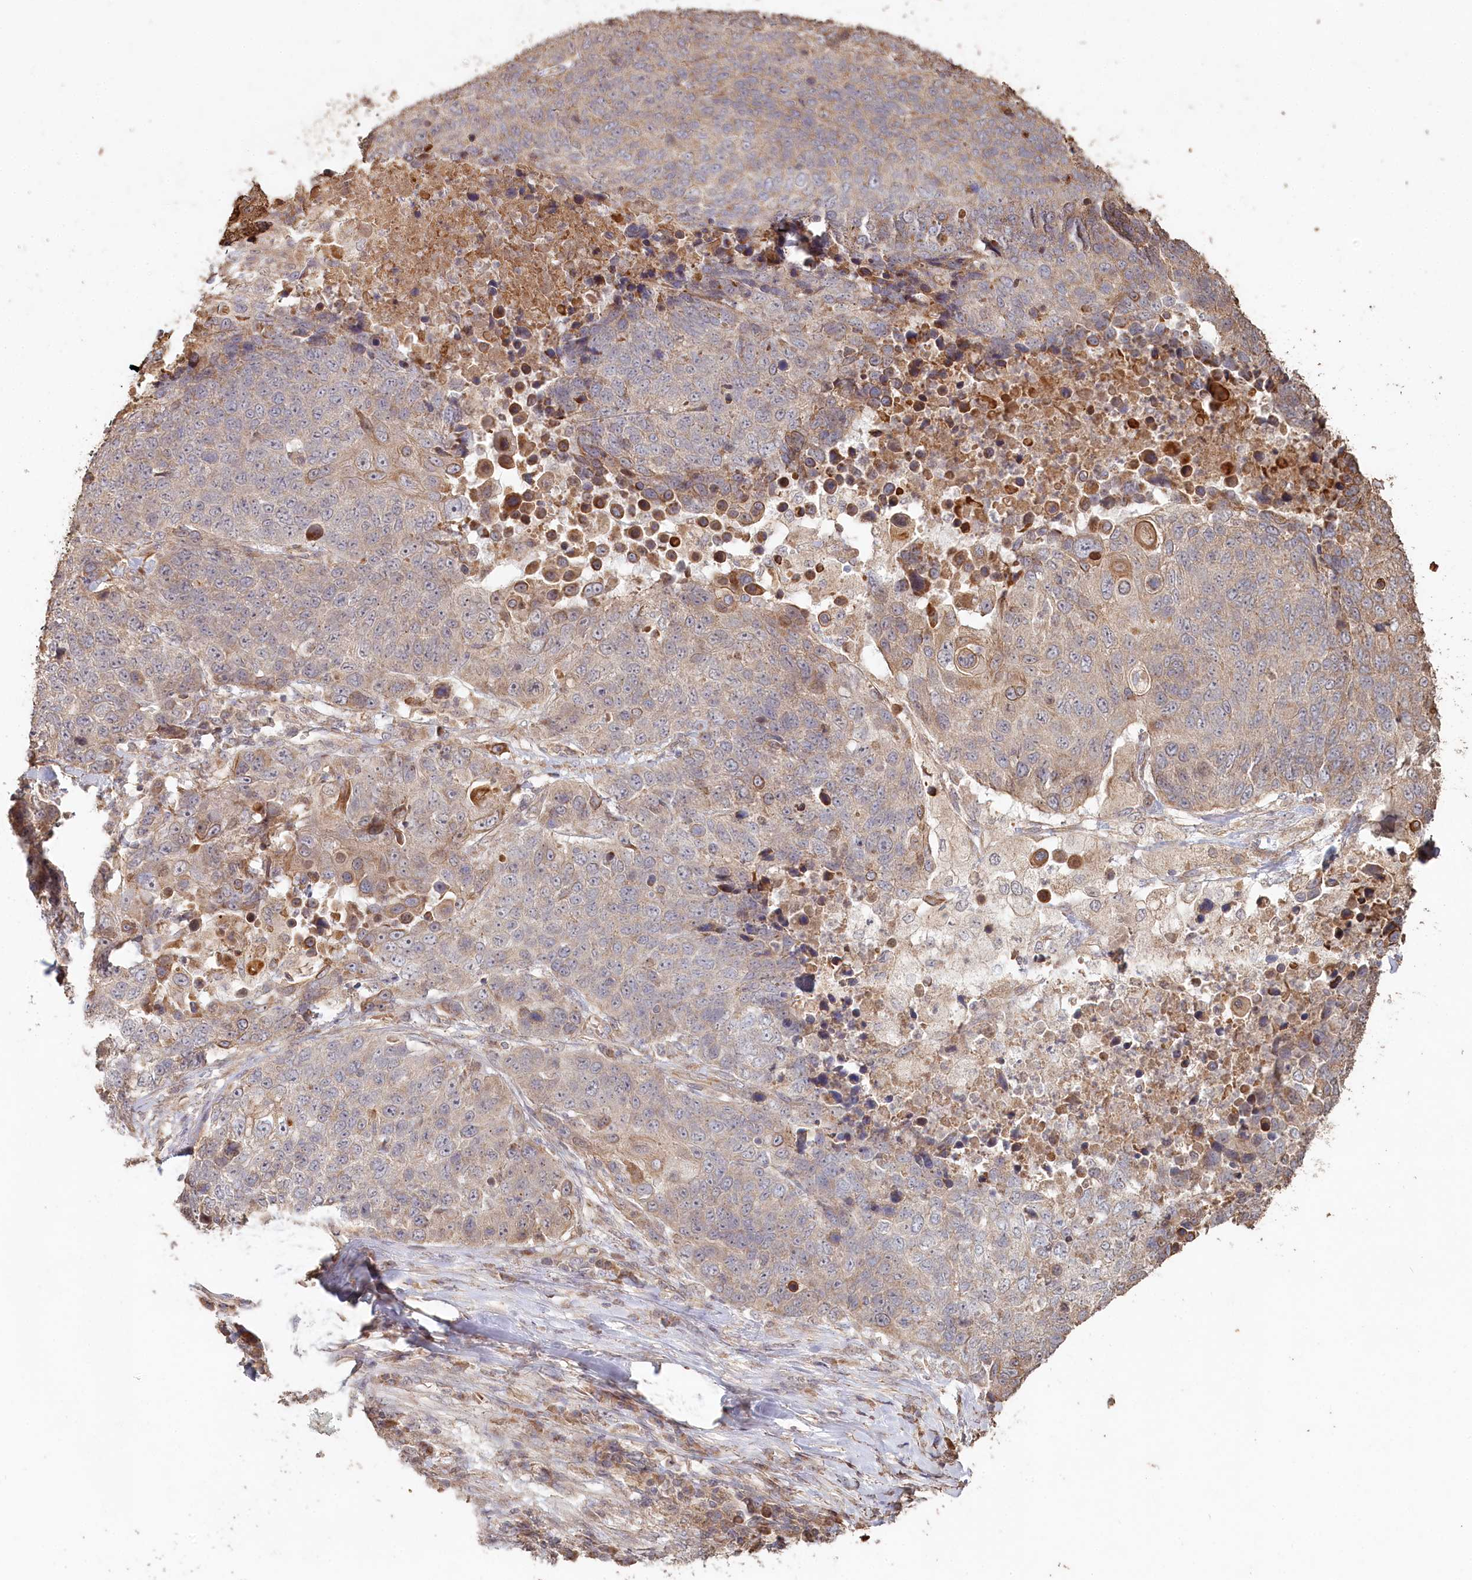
{"staining": {"intensity": "weak", "quantity": "<25%", "location": "cytoplasmic/membranous"}, "tissue": "lung cancer", "cell_type": "Tumor cells", "image_type": "cancer", "snomed": [{"axis": "morphology", "description": "Normal tissue, NOS"}, {"axis": "morphology", "description": "Squamous cell carcinoma, NOS"}, {"axis": "topography", "description": "Lymph node"}, {"axis": "topography", "description": "Lung"}], "caption": "This is an immunohistochemistry histopathology image of human squamous cell carcinoma (lung). There is no staining in tumor cells.", "gene": "HAL", "patient": {"sex": "male", "age": 66}}